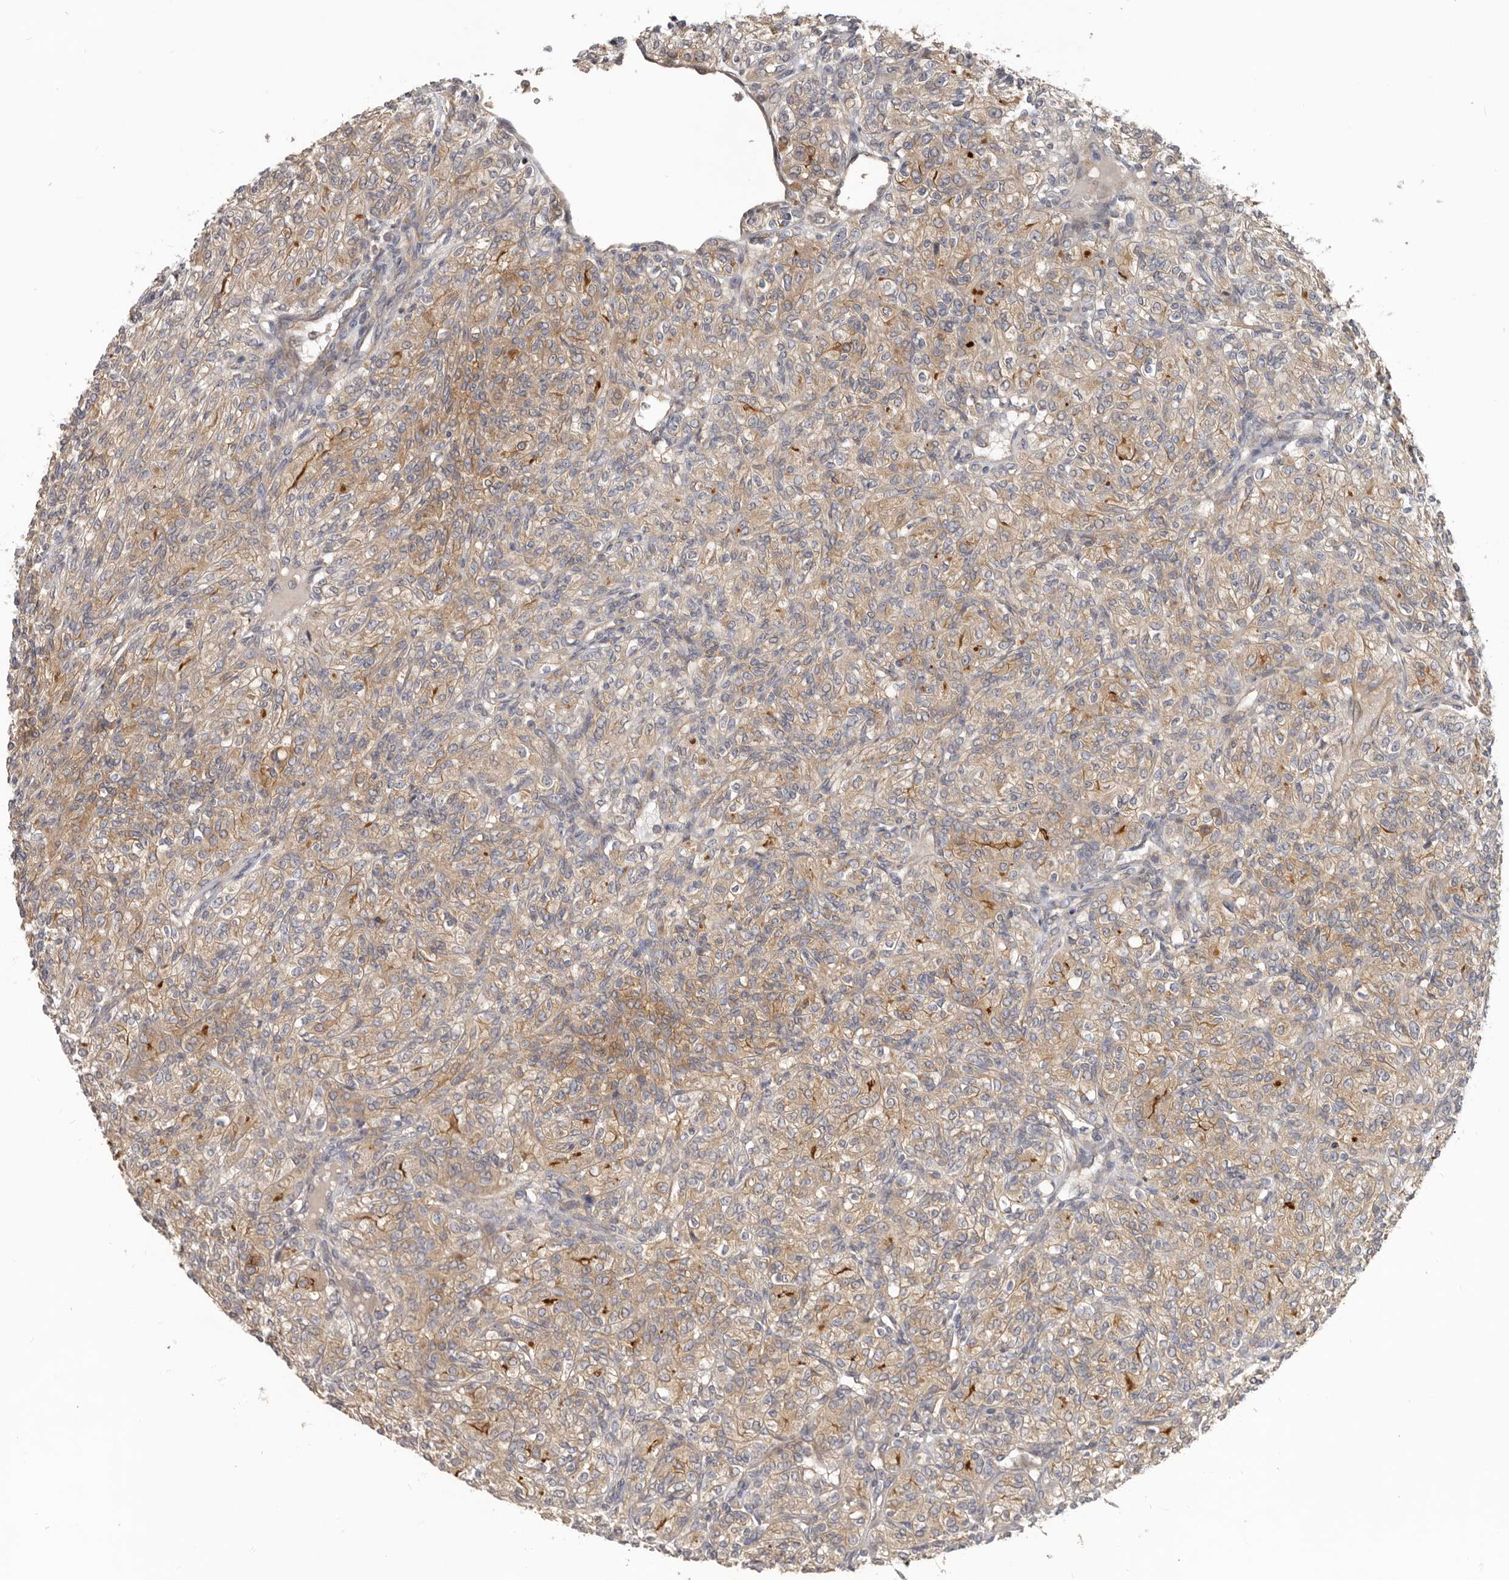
{"staining": {"intensity": "moderate", "quantity": "25%-75%", "location": "cytoplasmic/membranous"}, "tissue": "renal cancer", "cell_type": "Tumor cells", "image_type": "cancer", "snomed": [{"axis": "morphology", "description": "Adenocarcinoma, NOS"}, {"axis": "topography", "description": "Kidney"}], "caption": "A histopathology image of renal cancer stained for a protein reveals moderate cytoplasmic/membranous brown staining in tumor cells.", "gene": "HINT3", "patient": {"sex": "male", "age": 77}}